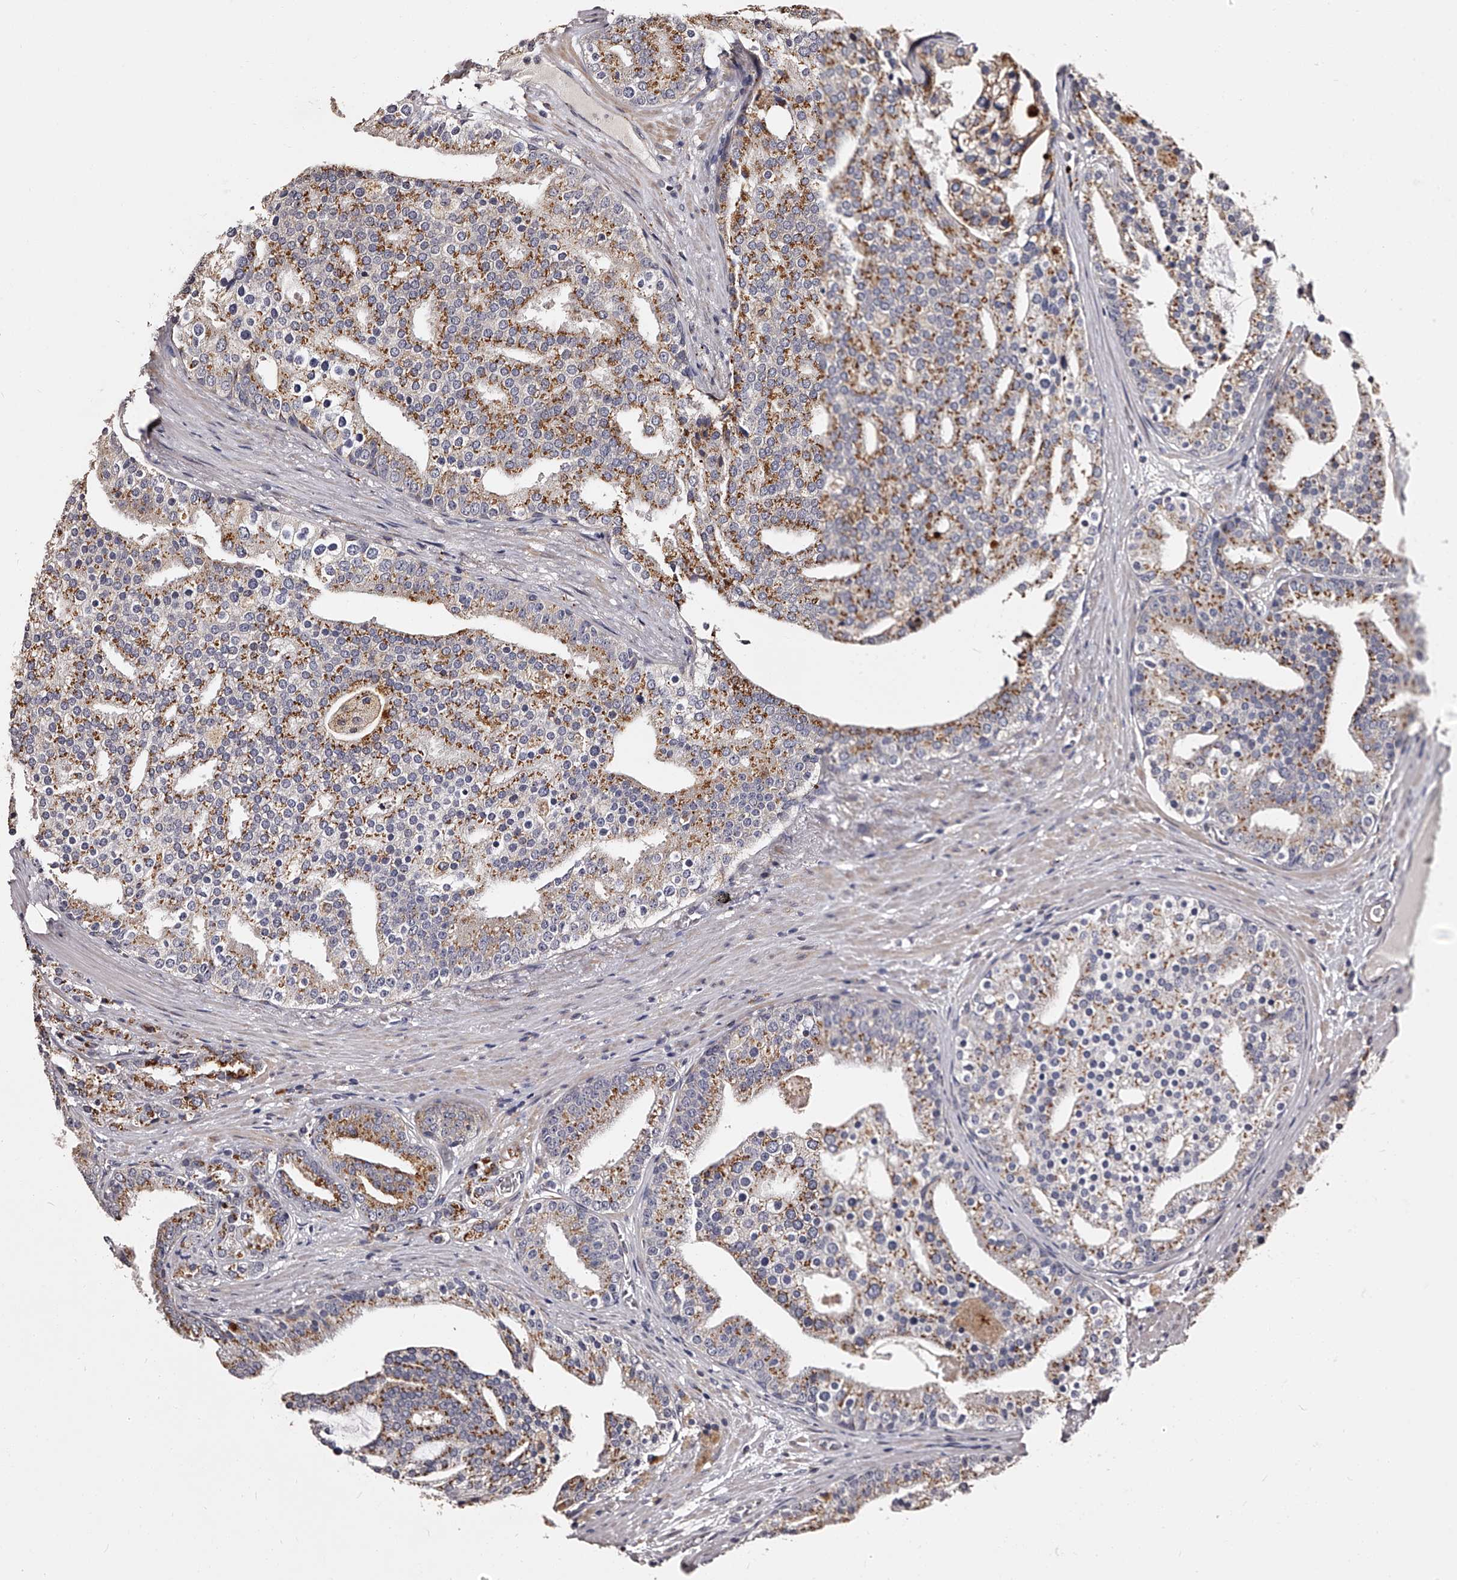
{"staining": {"intensity": "strong", "quantity": "25%-75%", "location": "cytoplasmic/membranous"}, "tissue": "prostate cancer", "cell_type": "Tumor cells", "image_type": "cancer", "snomed": [{"axis": "morphology", "description": "Adenocarcinoma, Low grade"}, {"axis": "topography", "description": "Prostate"}], "caption": "This photomicrograph reveals immunohistochemistry (IHC) staining of prostate cancer (adenocarcinoma (low-grade)), with high strong cytoplasmic/membranous expression in about 25%-75% of tumor cells.", "gene": "RSC1A1", "patient": {"sex": "male", "age": 67}}